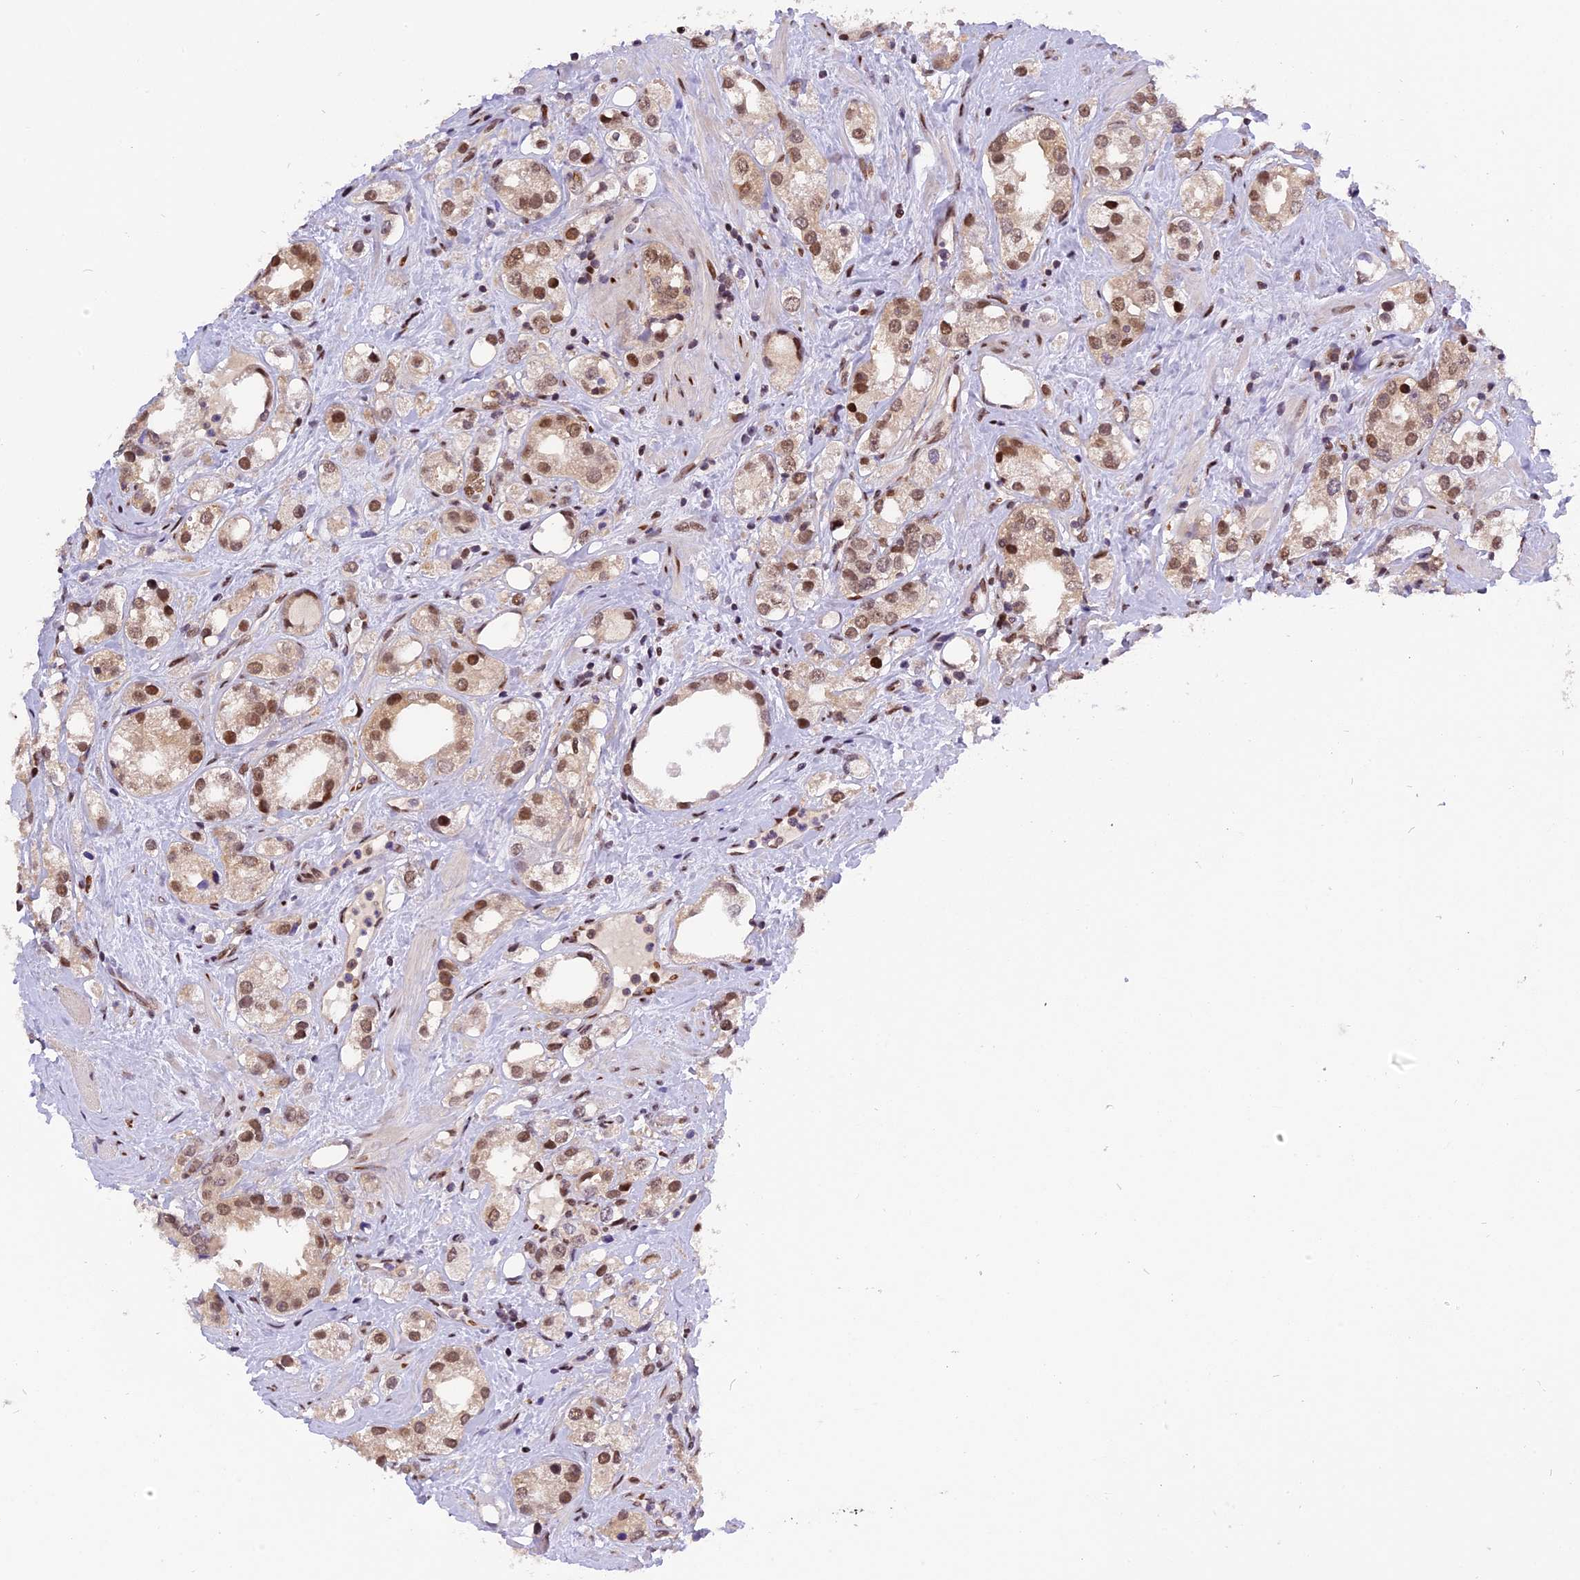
{"staining": {"intensity": "moderate", "quantity": ">75%", "location": "nuclear"}, "tissue": "prostate cancer", "cell_type": "Tumor cells", "image_type": "cancer", "snomed": [{"axis": "morphology", "description": "Adenocarcinoma, NOS"}, {"axis": "topography", "description": "Prostate"}], "caption": "Tumor cells exhibit moderate nuclear positivity in approximately >75% of cells in prostate adenocarcinoma.", "gene": "RABGGTA", "patient": {"sex": "male", "age": 79}}